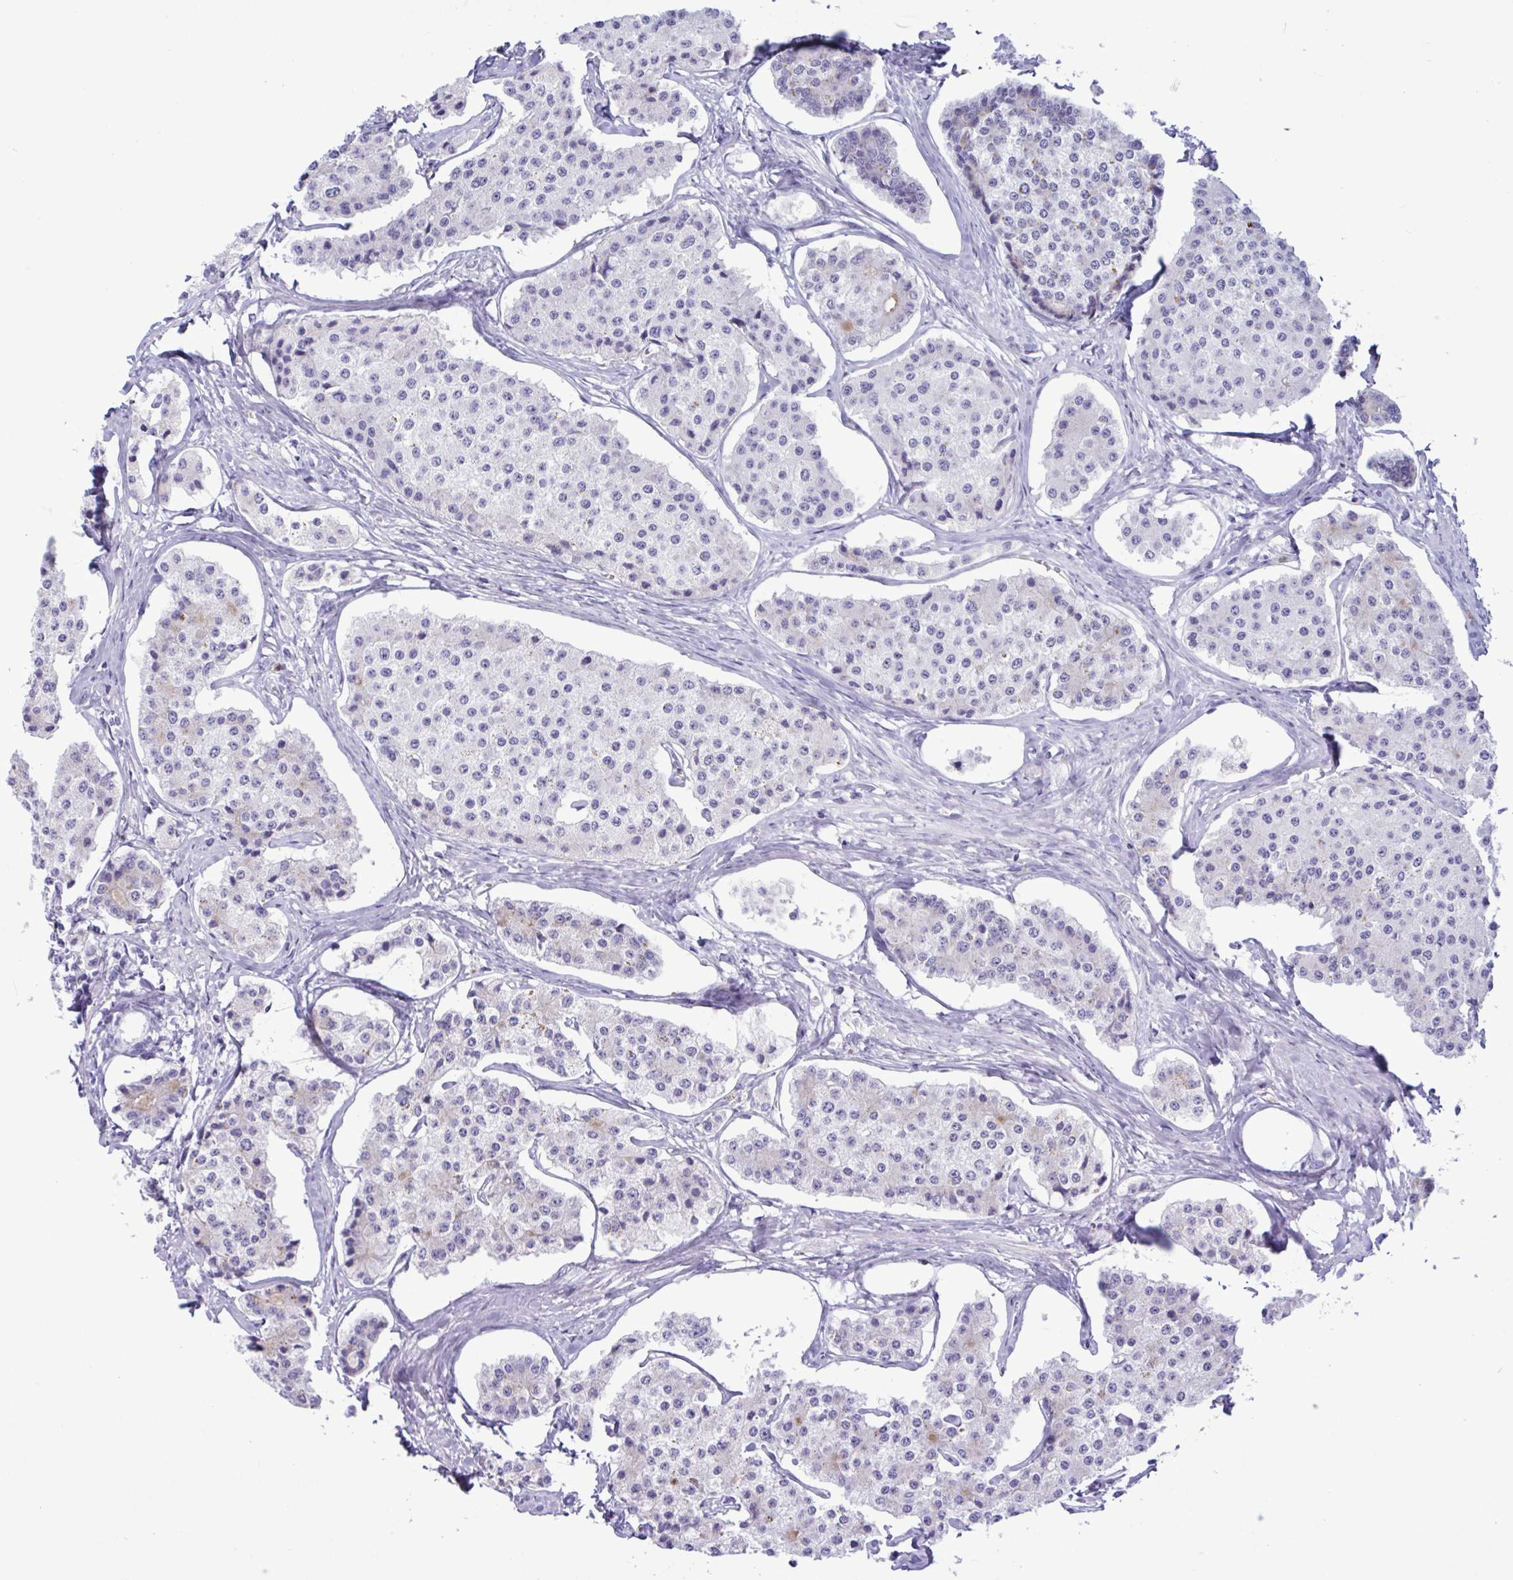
{"staining": {"intensity": "negative", "quantity": "none", "location": "none"}, "tissue": "carcinoid", "cell_type": "Tumor cells", "image_type": "cancer", "snomed": [{"axis": "morphology", "description": "Carcinoid, malignant, NOS"}, {"axis": "topography", "description": "Small intestine"}], "caption": "An immunohistochemistry (IHC) histopathology image of malignant carcinoid is shown. There is no staining in tumor cells of malignant carcinoid.", "gene": "SREBF1", "patient": {"sex": "female", "age": 65}}